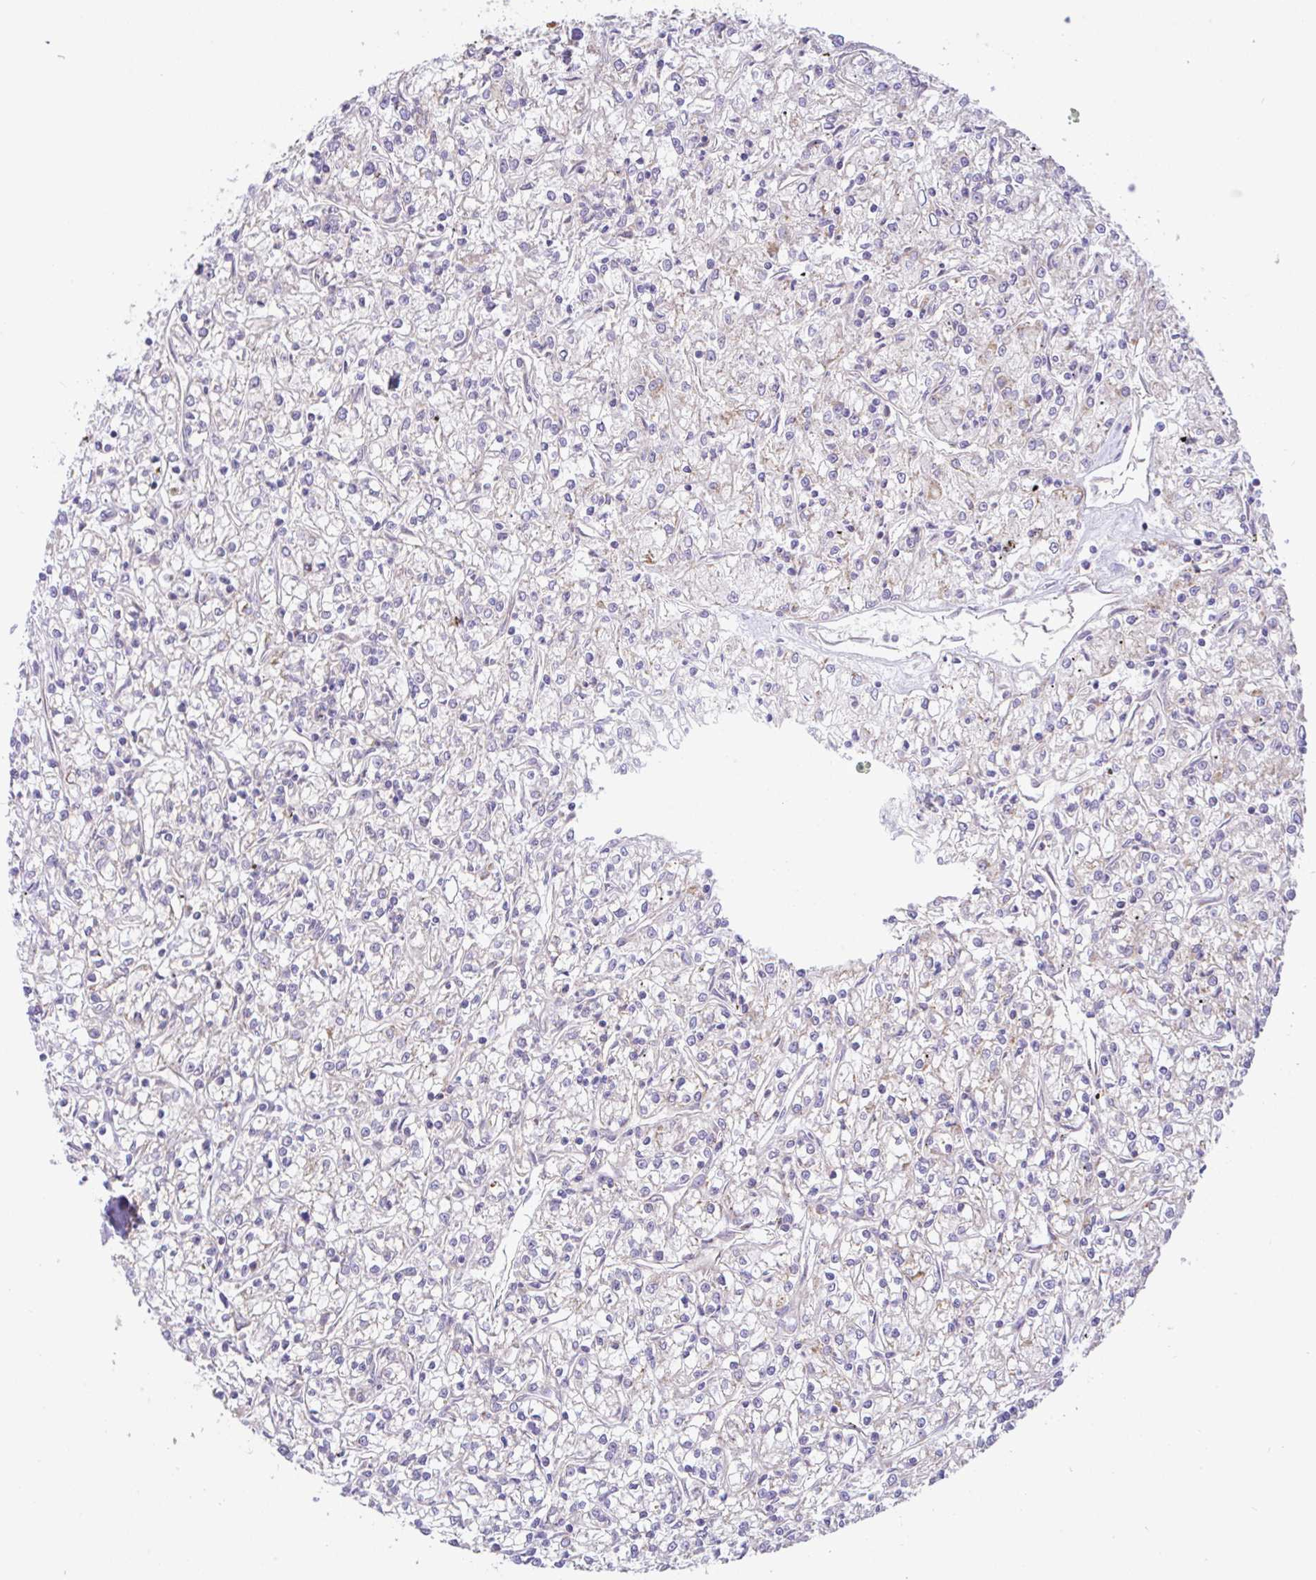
{"staining": {"intensity": "negative", "quantity": "none", "location": "none"}, "tissue": "renal cancer", "cell_type": "Tumor cells", "image_type": "cancer", "snomed": [{"axis": "morphology", "description": "Adenocarcinoma, NOS"}, {"axis": "topography", "description": "Kidney"}], "caption": "Tumor cells show no significant staining in adenocarcinoma (renal).", "gene": "DLEU7", "patient": {"sex": "female", "age": 59}}